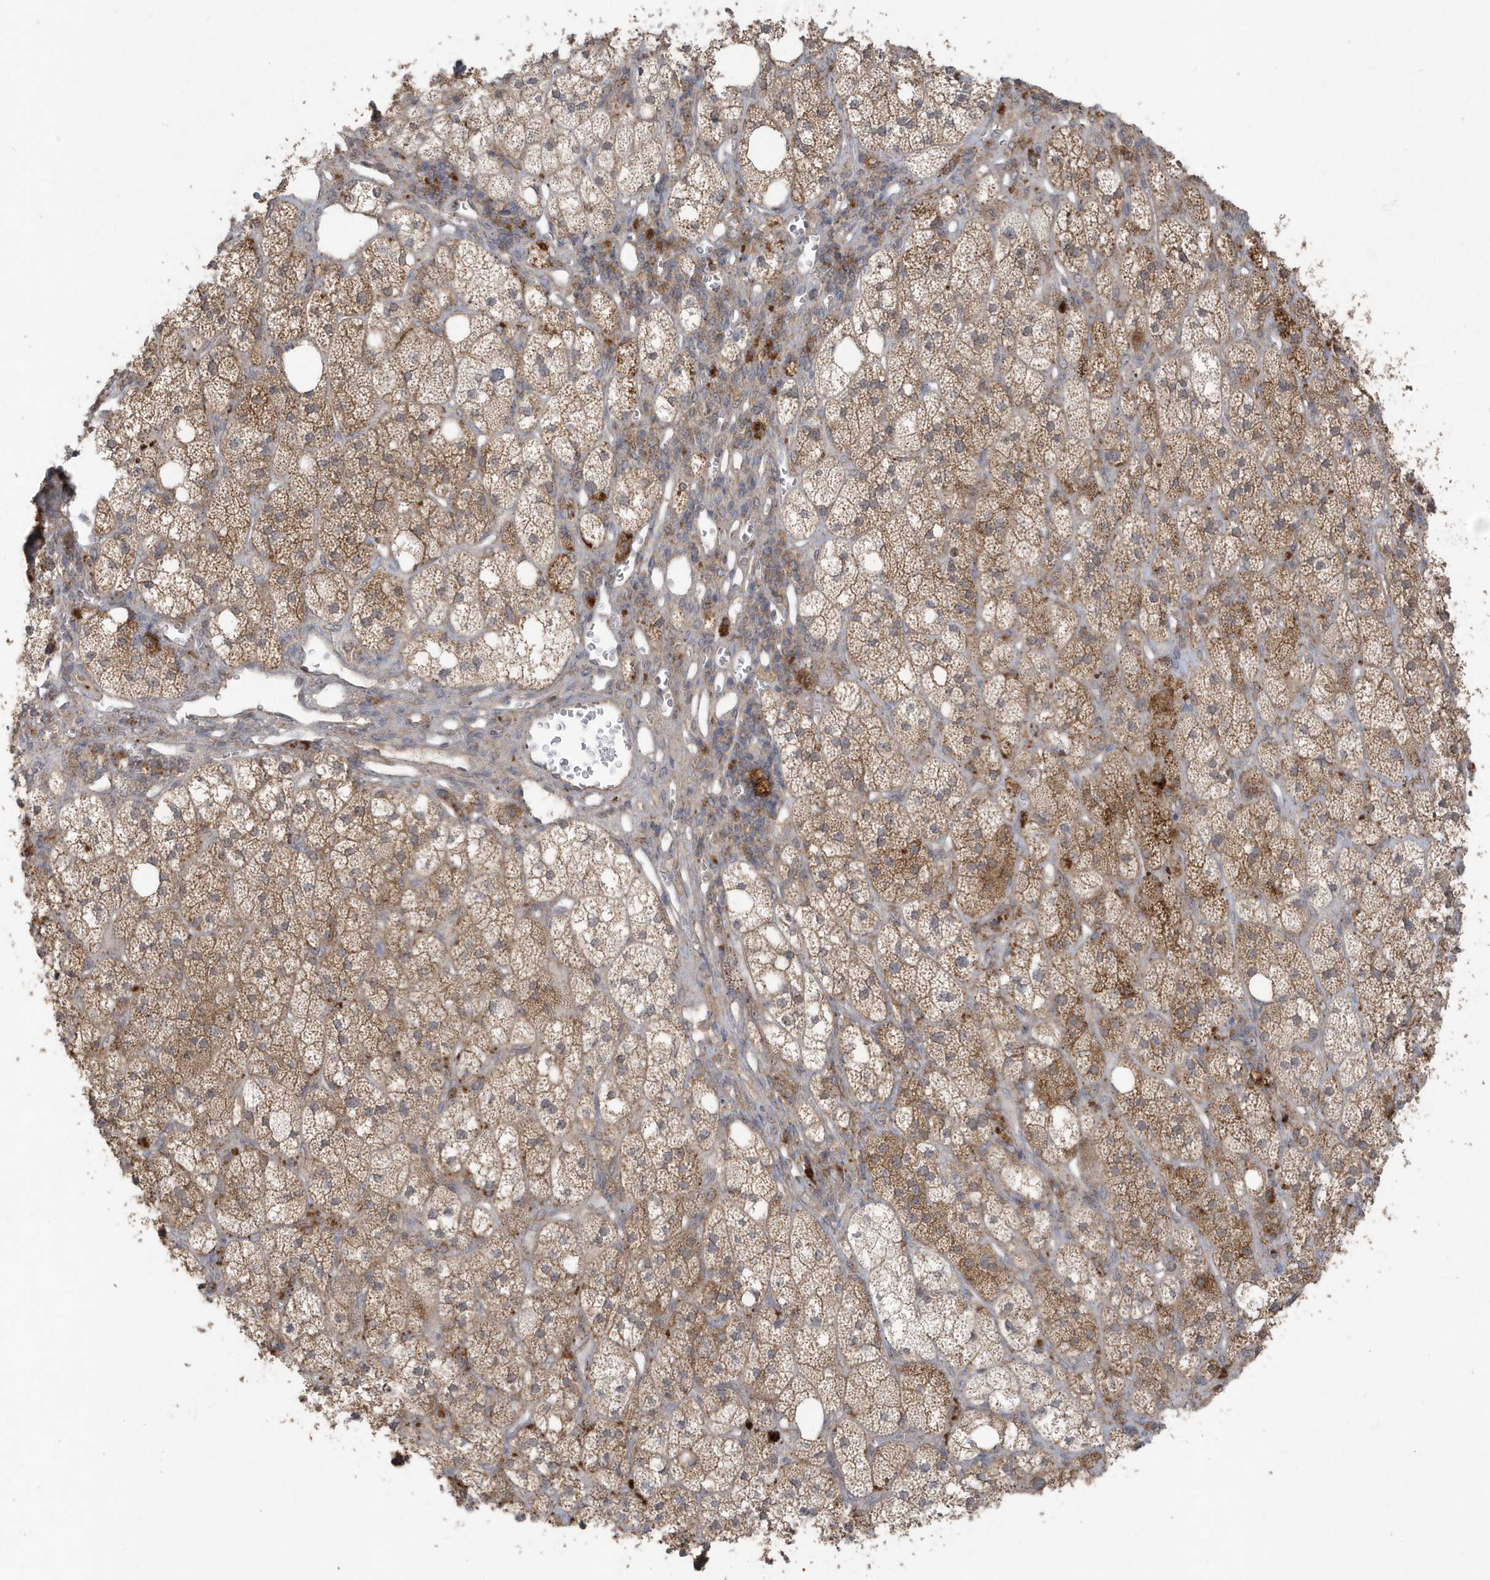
{"staining": {"intensity": "moderate", "quantity": ">75%", "location": "cytoplasmic/membranous"}, "tissue": "adrenal gland", "cell_type": "Glandular cells", "image_type": "normal", "snomed": [{"axis": "morphology", "description": "Normal tissue, NOS"}, {"axis": "topography", "description": "Adrenal gland"}], "caption": "Adrenal gland stained with IHC reveals moderate cytoplasmic/membranous staining in approximately >75% of glandular cells.", "gene": "C1RL", "patient": {"sex": "male", "age": 61}}